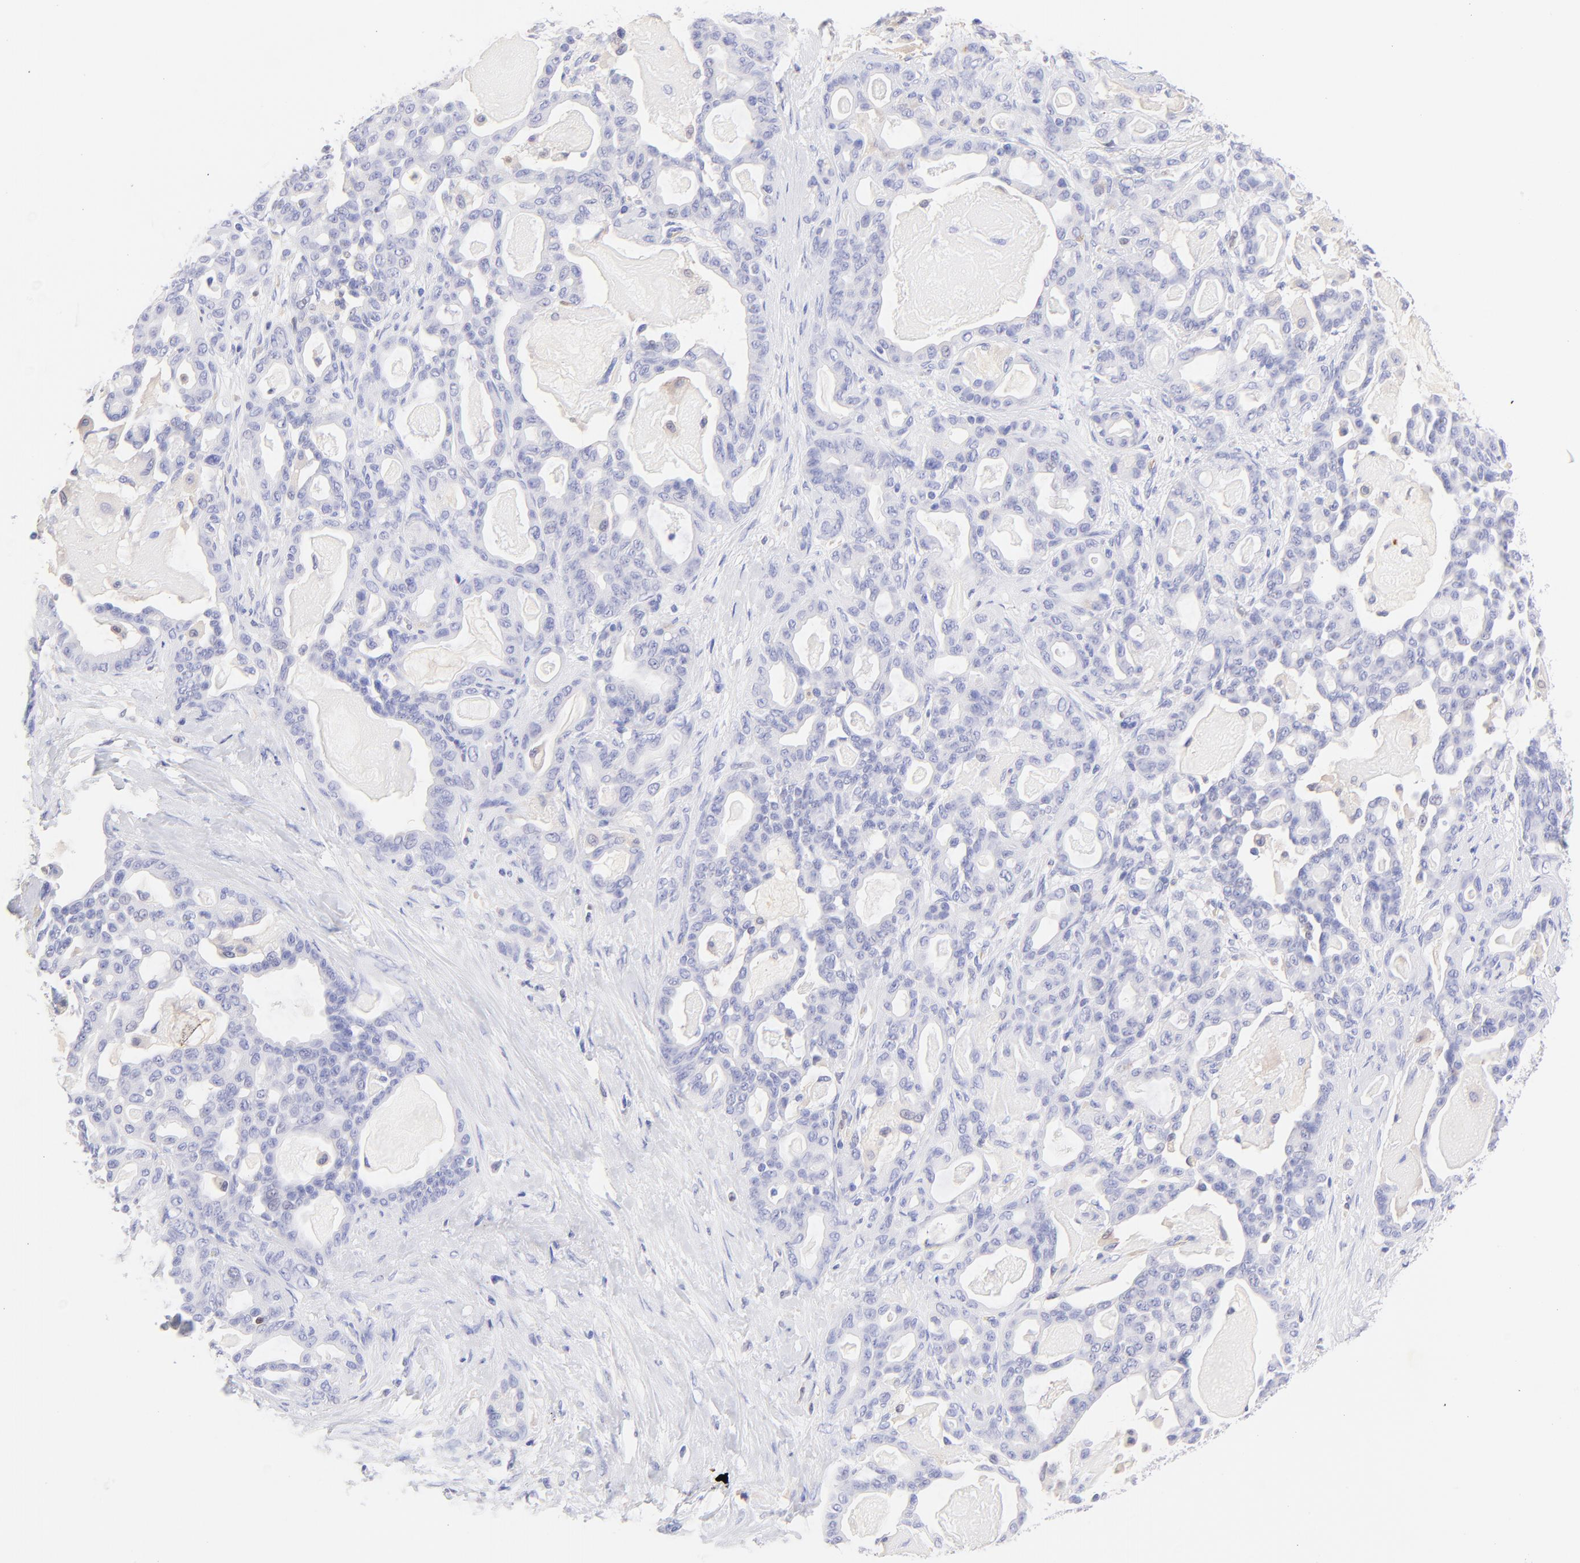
{"staining": {"intensity": "negative", "quantity": "none", "location": "none"}, "tissue": "pancreatic cancer", "cell_type": "Tumor cells", "image_type": "cancer", "snomed": [{"axis": "morphology", "description": "Adenocarcinoma, NOS"}, {"axis": "topography", "description": "Pancreas"}], "caption": "Human adenocarcinoma (pancreatic) stained for a protein using IHC displays no positivity in tumor cells.", "gene": "FRMPD3", "patient": {"sex": "male", "age": 63}}